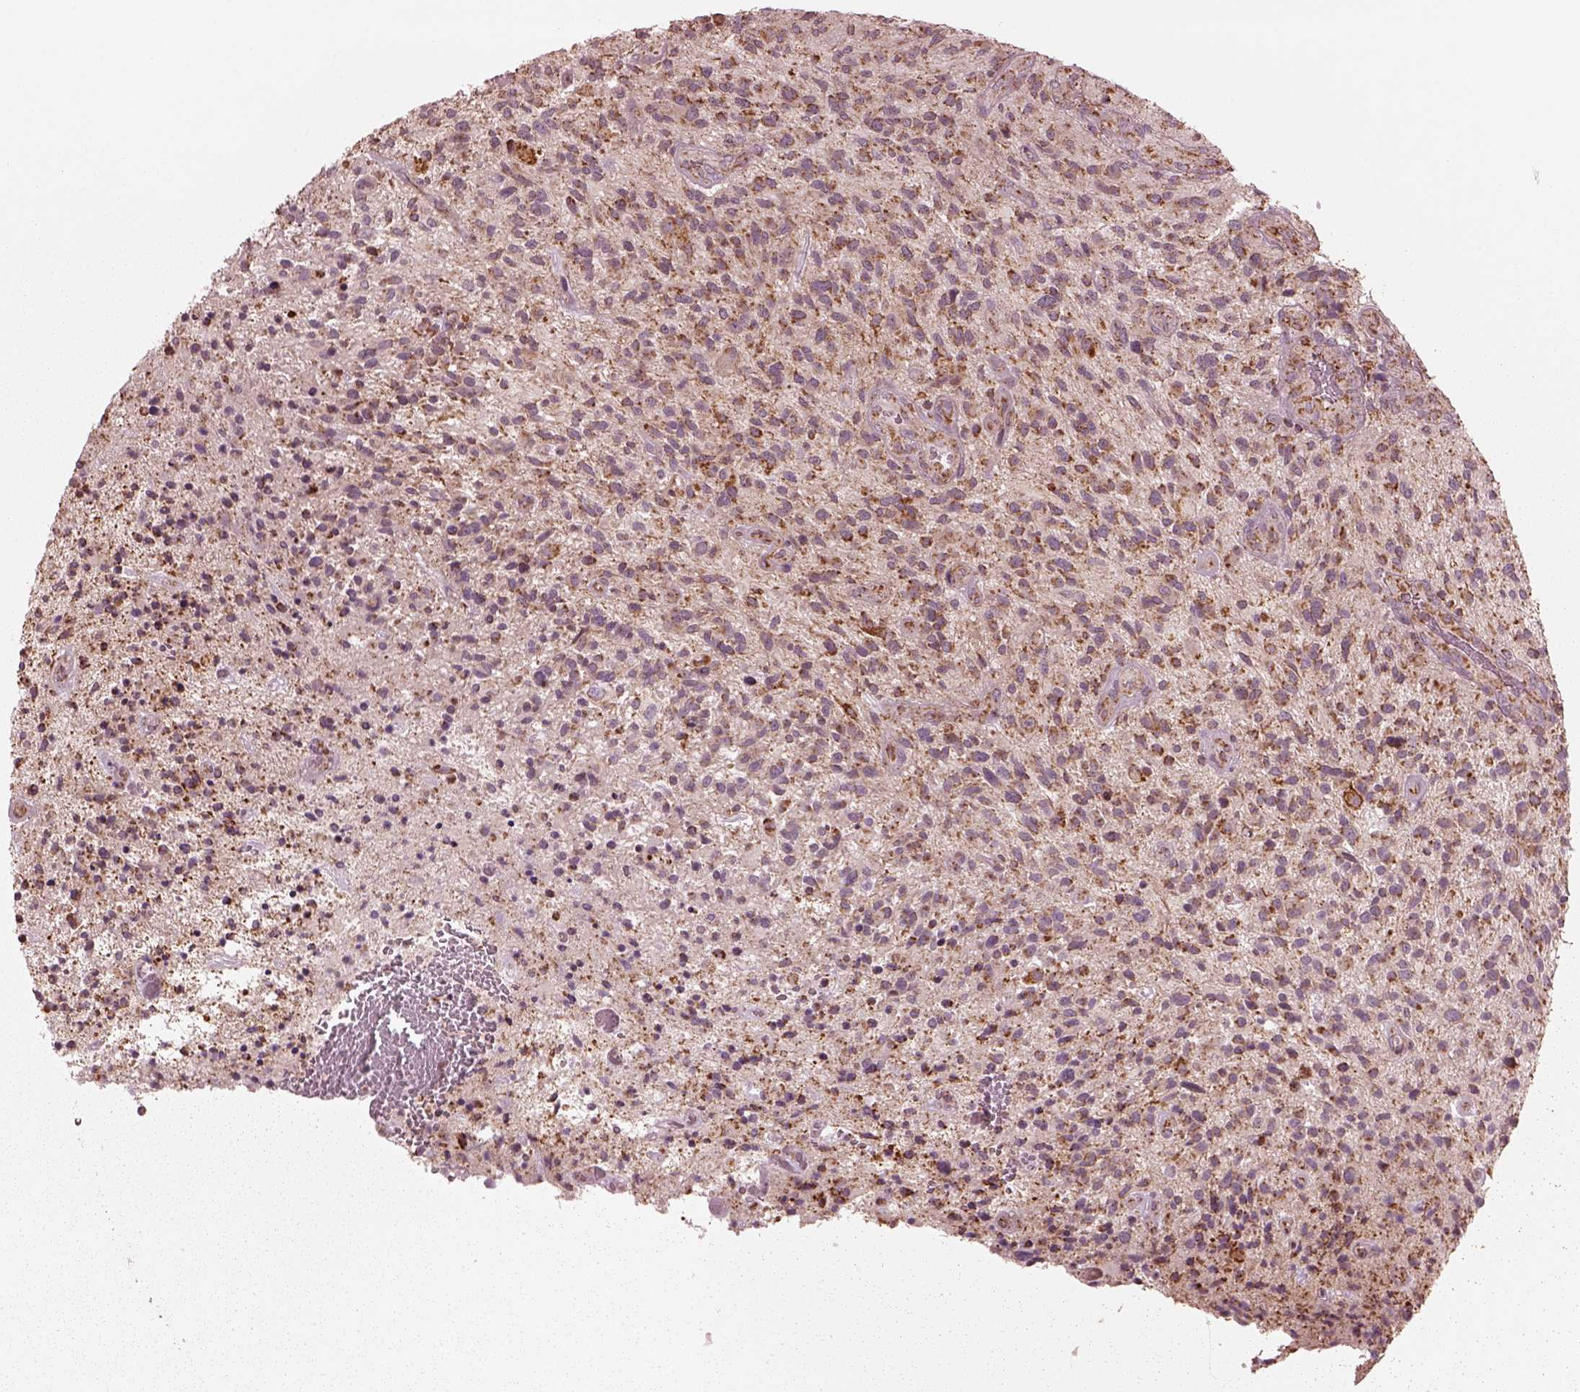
{"staining": {"intensity": "moderate", "quantity": "25%-75%", "location": "cytoplasmic/membranous"}, "tissue": "glioma", "cell_type": "Tumor cells", "image_type": "cancer", "snomed": [{"axis": "morphology", "description": "Glioma, malignant, High grade"}, {"axis": "topography", "description": "Brain"}], "caption": "IHC micrograph of glioma stained for a protein (brown), which exhibits medium levels of moderate cytoplasmic/membranous expression in approximately 25%-75% of tumor cells.", "gene": "NDUFB10", "patient": {"sex": "male", "age": 47}}